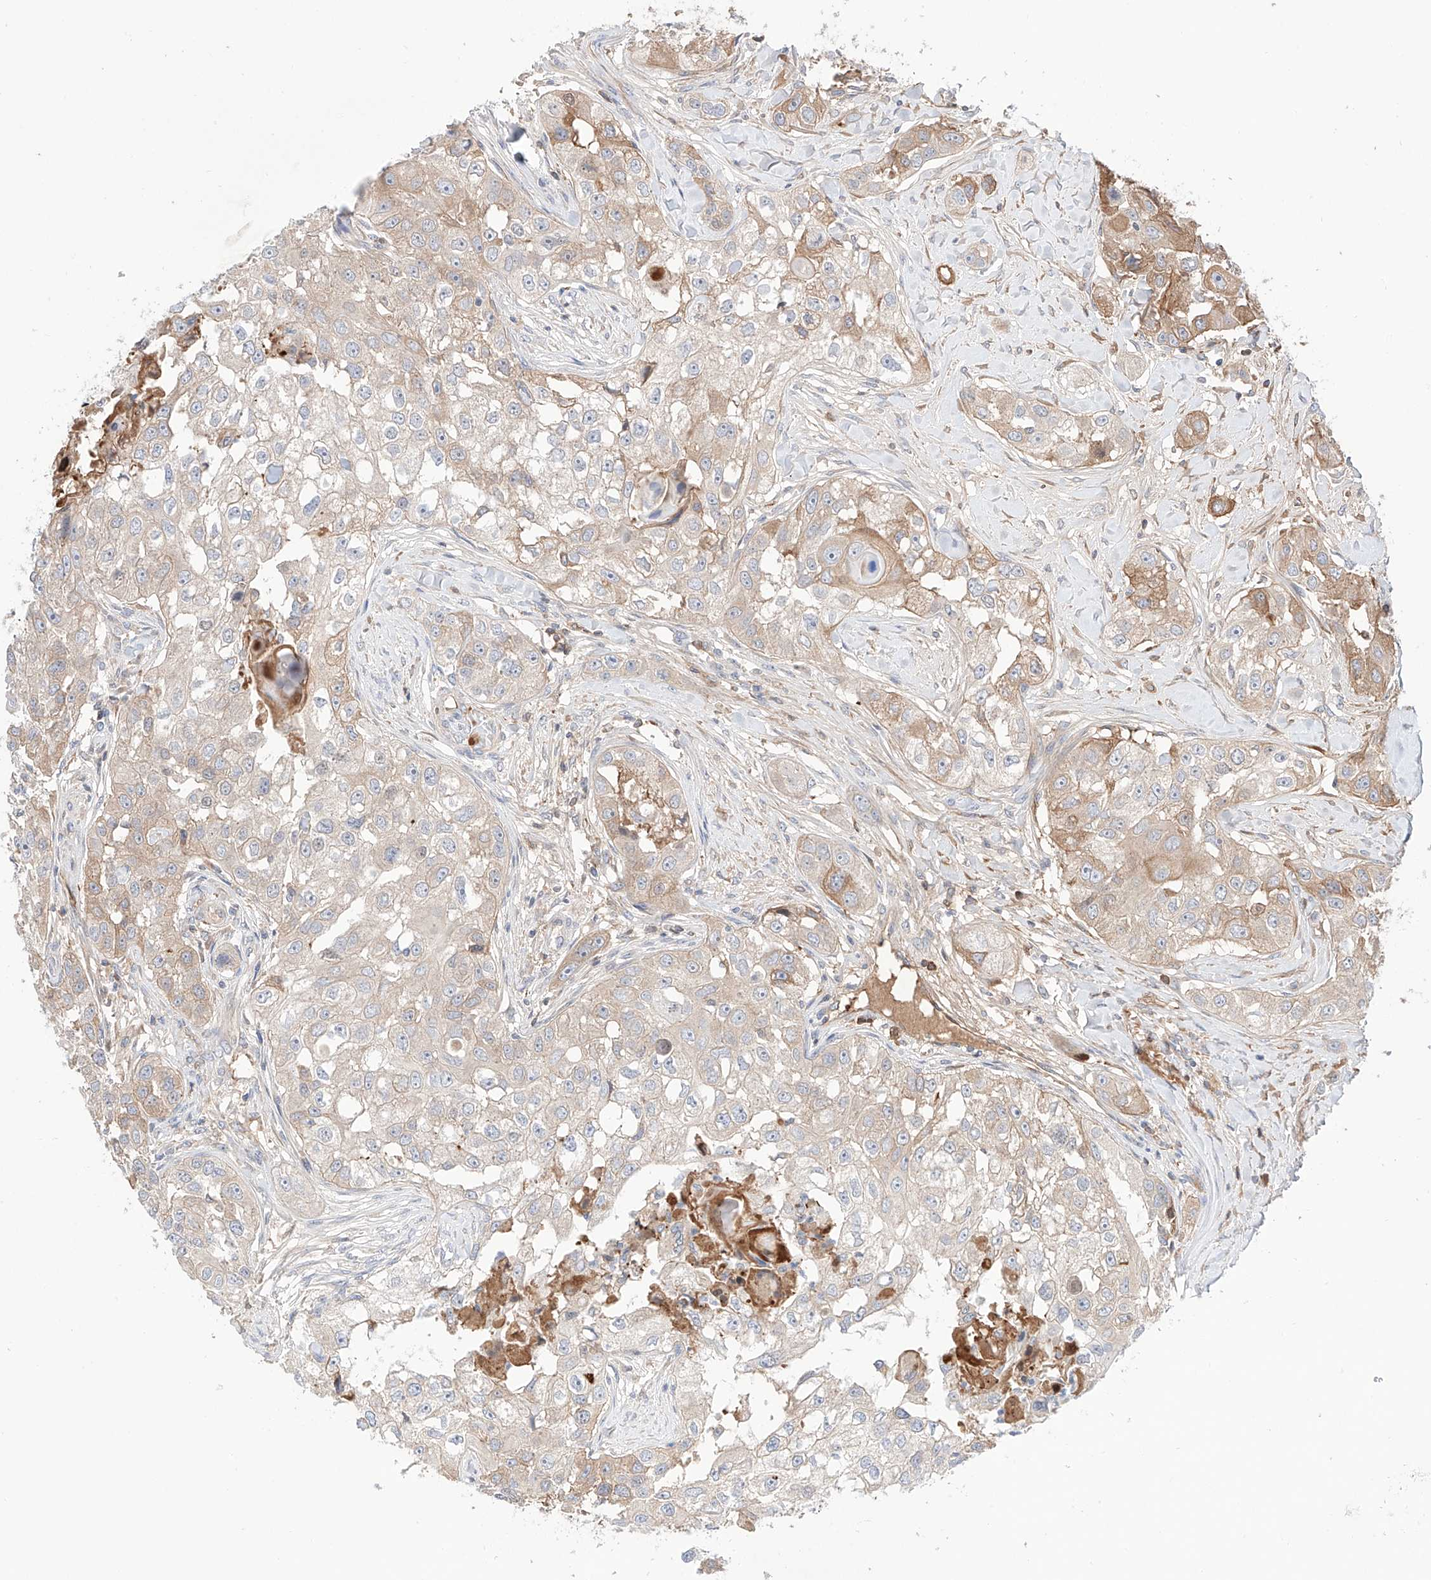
{"staining": {"intensity": "moderate", "quantity": "25%-75%", "location": "cytoplasmic/membranous"}, "tissue": "head and neck cancer", "cell_type": "Tumor cells", "image_type": "cancer", "snomed": [{"axis": "morphology", "description": "Normal tissue, NOS"}, {"axis": "morphology", "description": "Squamous cell carcinoma, NOS"}, {"axis": "topography", "description": "Skeletal muscle"}, {"axis": "topography", "description": "Head-Neck"}], "caption": "Human head and neck cancer stained for a protein (brown) demonstrates moderate cytoplasmic/membranous positive positivity in about 25%-75% of tumor cells.", "gene": "PGGT1B", "patient": {"sex": "male", "age": 51}}